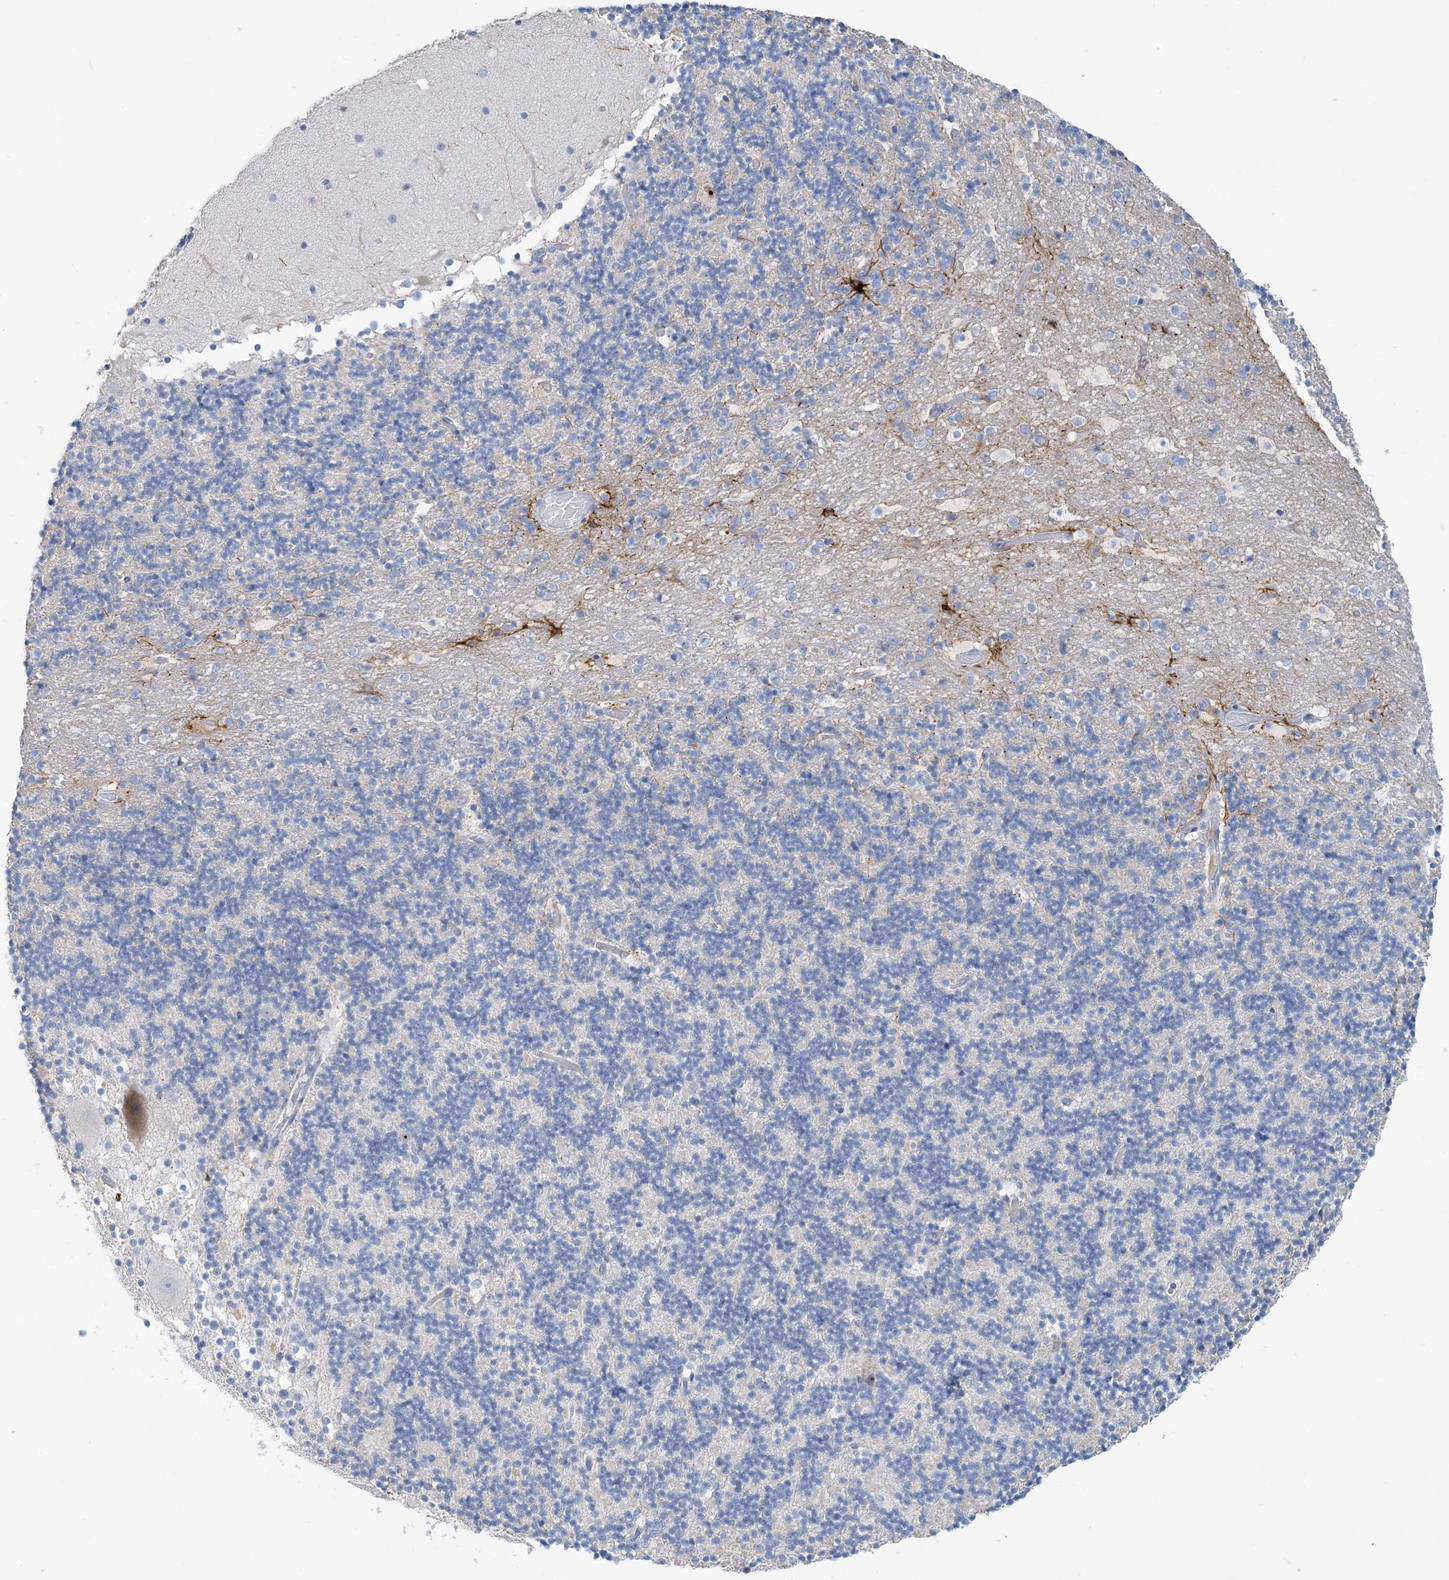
{"staining": {"intensity": "negative", "quantity": "none", "location": "none"}, "tissue": "cerebellum", "cell_type": "Cells in granular layer", "image_type": "normal", "snomed": [{"axis": "morphology", "description": "Normal tissue, NOS"}, {"axis": "topography", "description": "Cerebellum"}], "caption": "IHC of benign human cerebellum reveals no staining in cells in granular layer.", "gene": "ZCCHC12", "patient": {"sex": "male", "age": 57}}